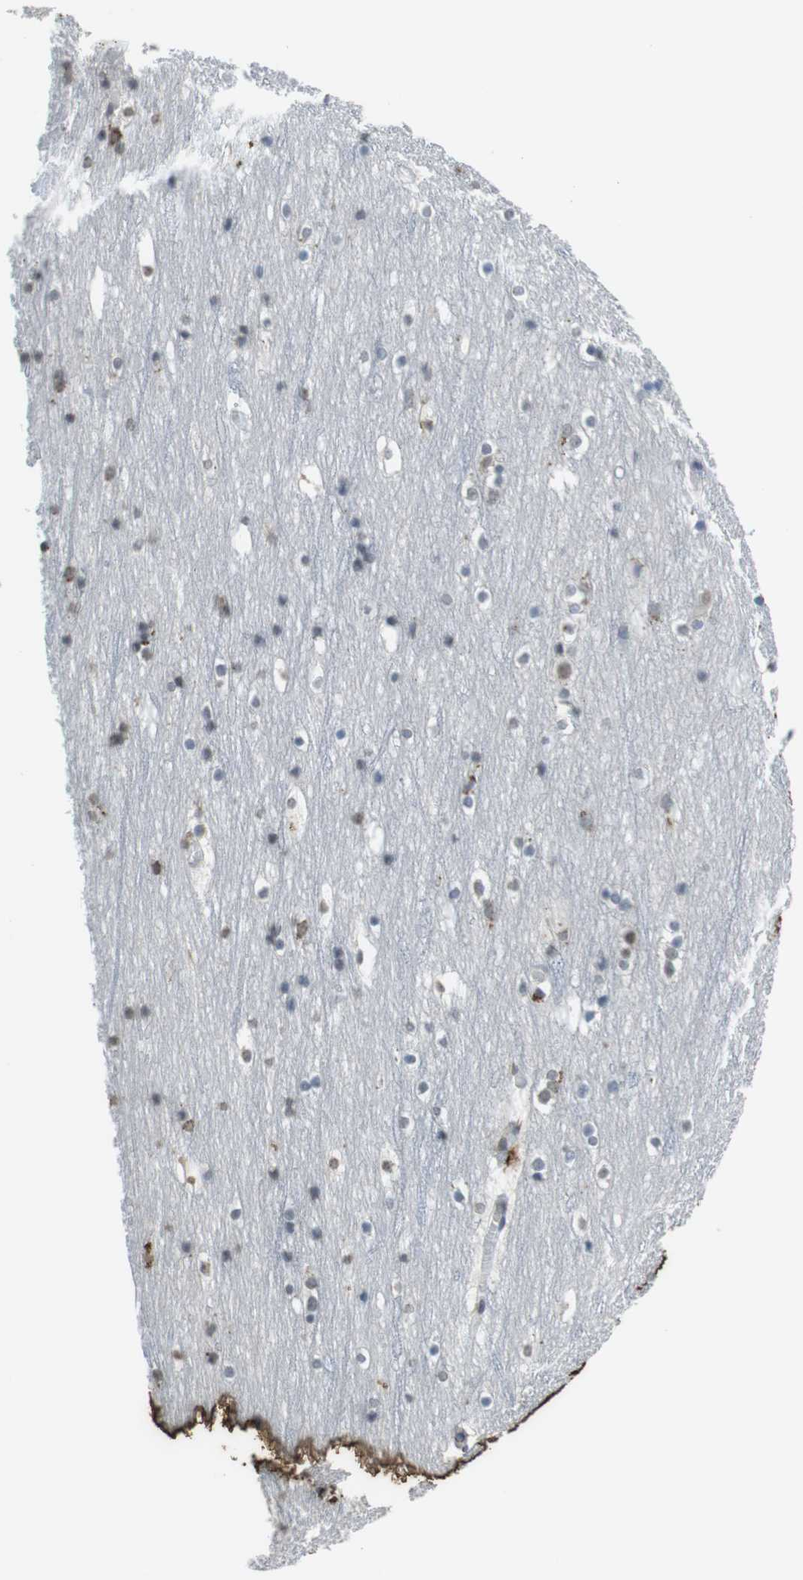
{"staining": {"intensity": "negative", "quantity": "none", "location": "none"}, "tissue": "cerebral cortex", "cell_type": "Endothelial cells", "image_type": "normal", "snomed": [{"axis": "morphology", "description": "Normal tissue, NOS"}, {"axis": "topography", "description": "Cerebral cortex"}], "caption": "The histopathology image exhibits no significant staining in endothelial cells of cerebral cortex. (Brightfield microscopy of DAB (3,3'-diaminobenzidine) immunohistochemistry (IHC) at high magnification).", "gene": "FZD10", "patient": {"sex": "male", "age": 45}}